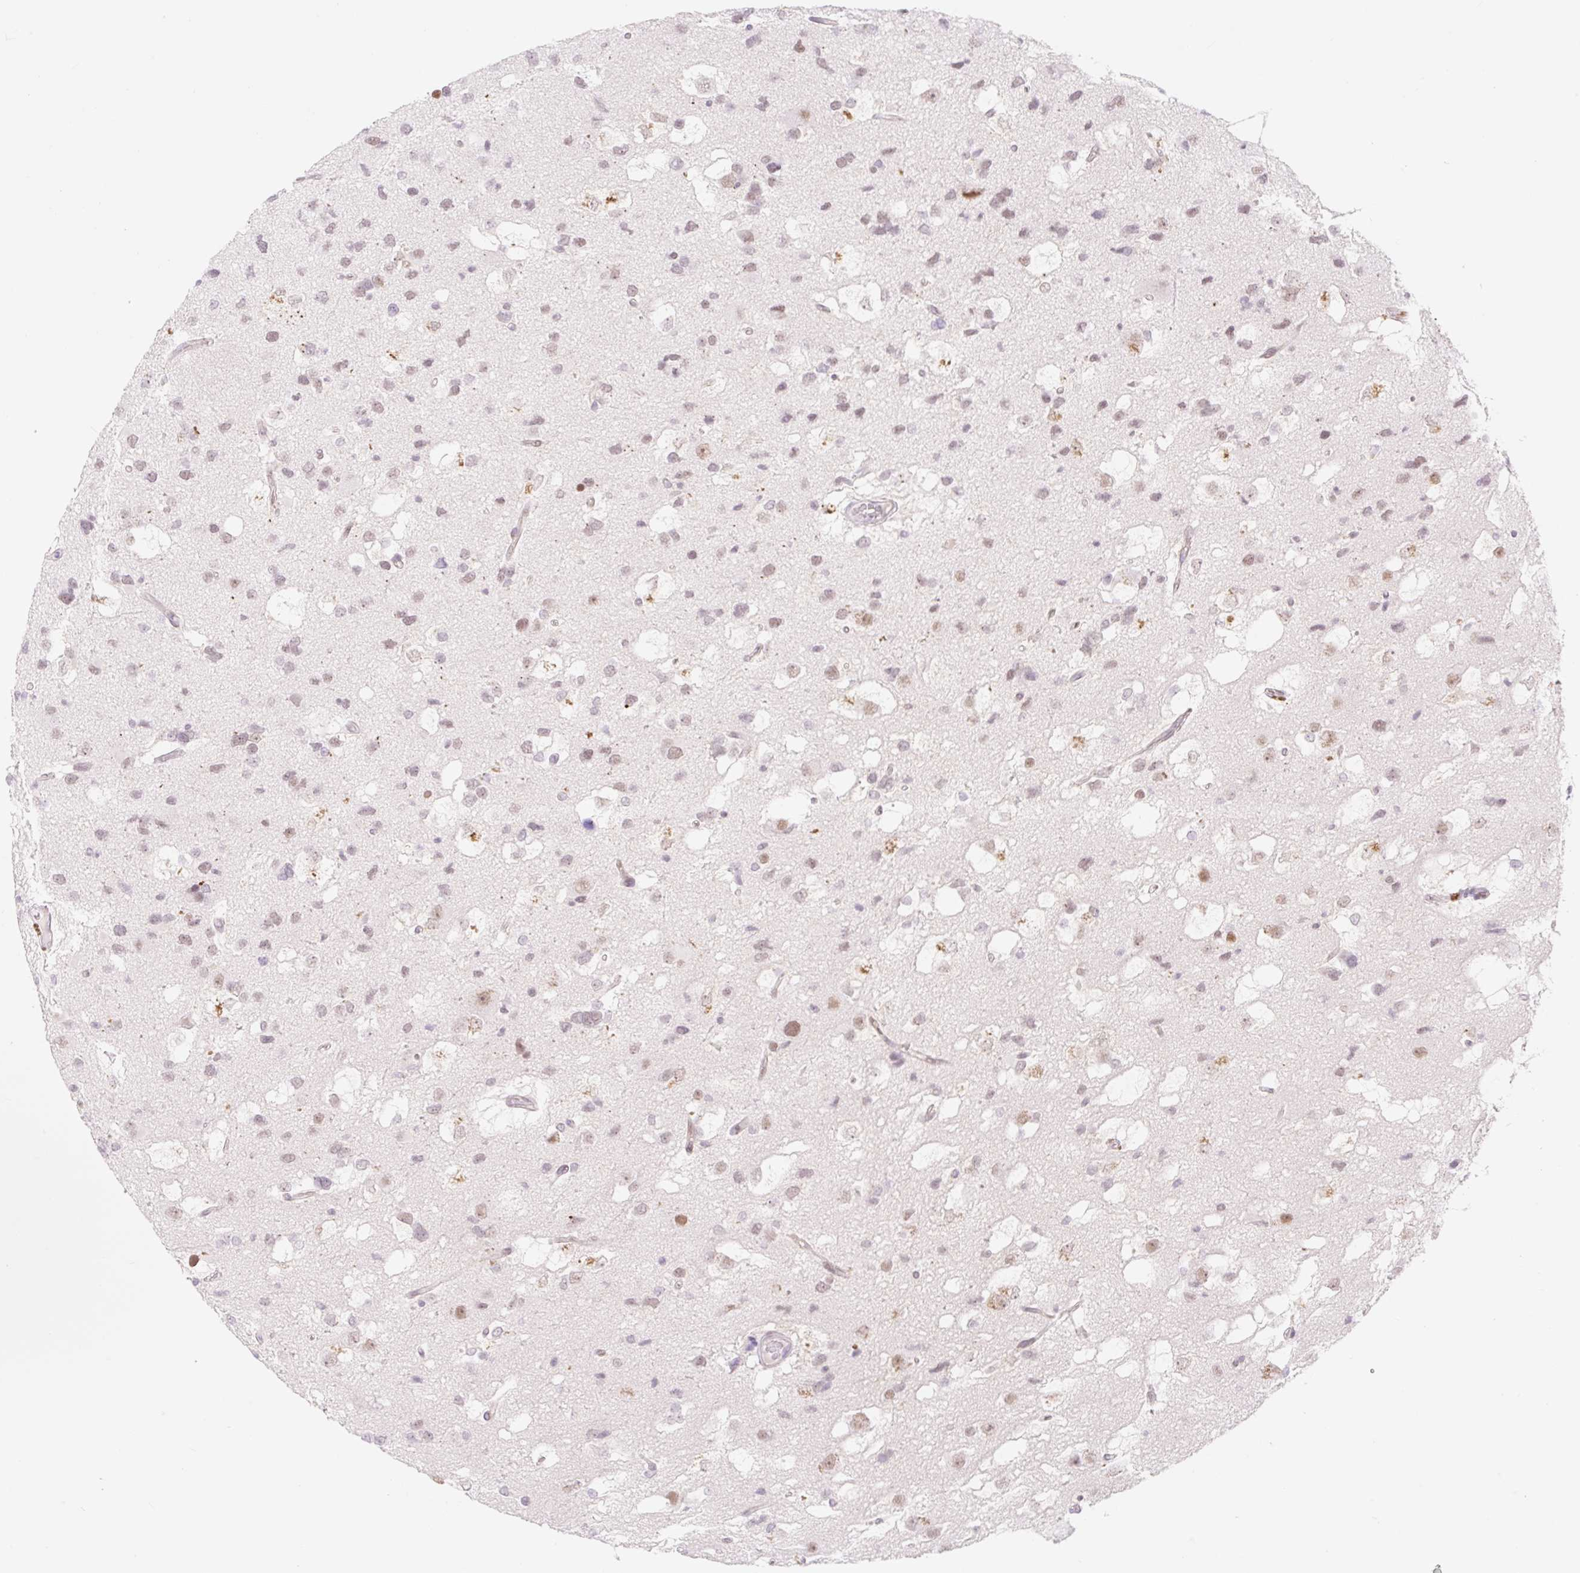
{"staining": {"intensity": "weak", "quantity": "25%-75%", "location": "nuclear"}, "tissue": "glioma", "cell_type": "Tumor cells", "image_type": "cancer", "snomed": [{"axis": "morphology", "description": "Glioma, malignant, High grade"}, {"axis": "topography", "description": "Brain"}], "caption": "A brown stain labels weak nuclear expression of a protein in malignant high-grade glioma tumor cells.", "gene": "H2BW1", "patient": {"sex": "male", "age": 53}}